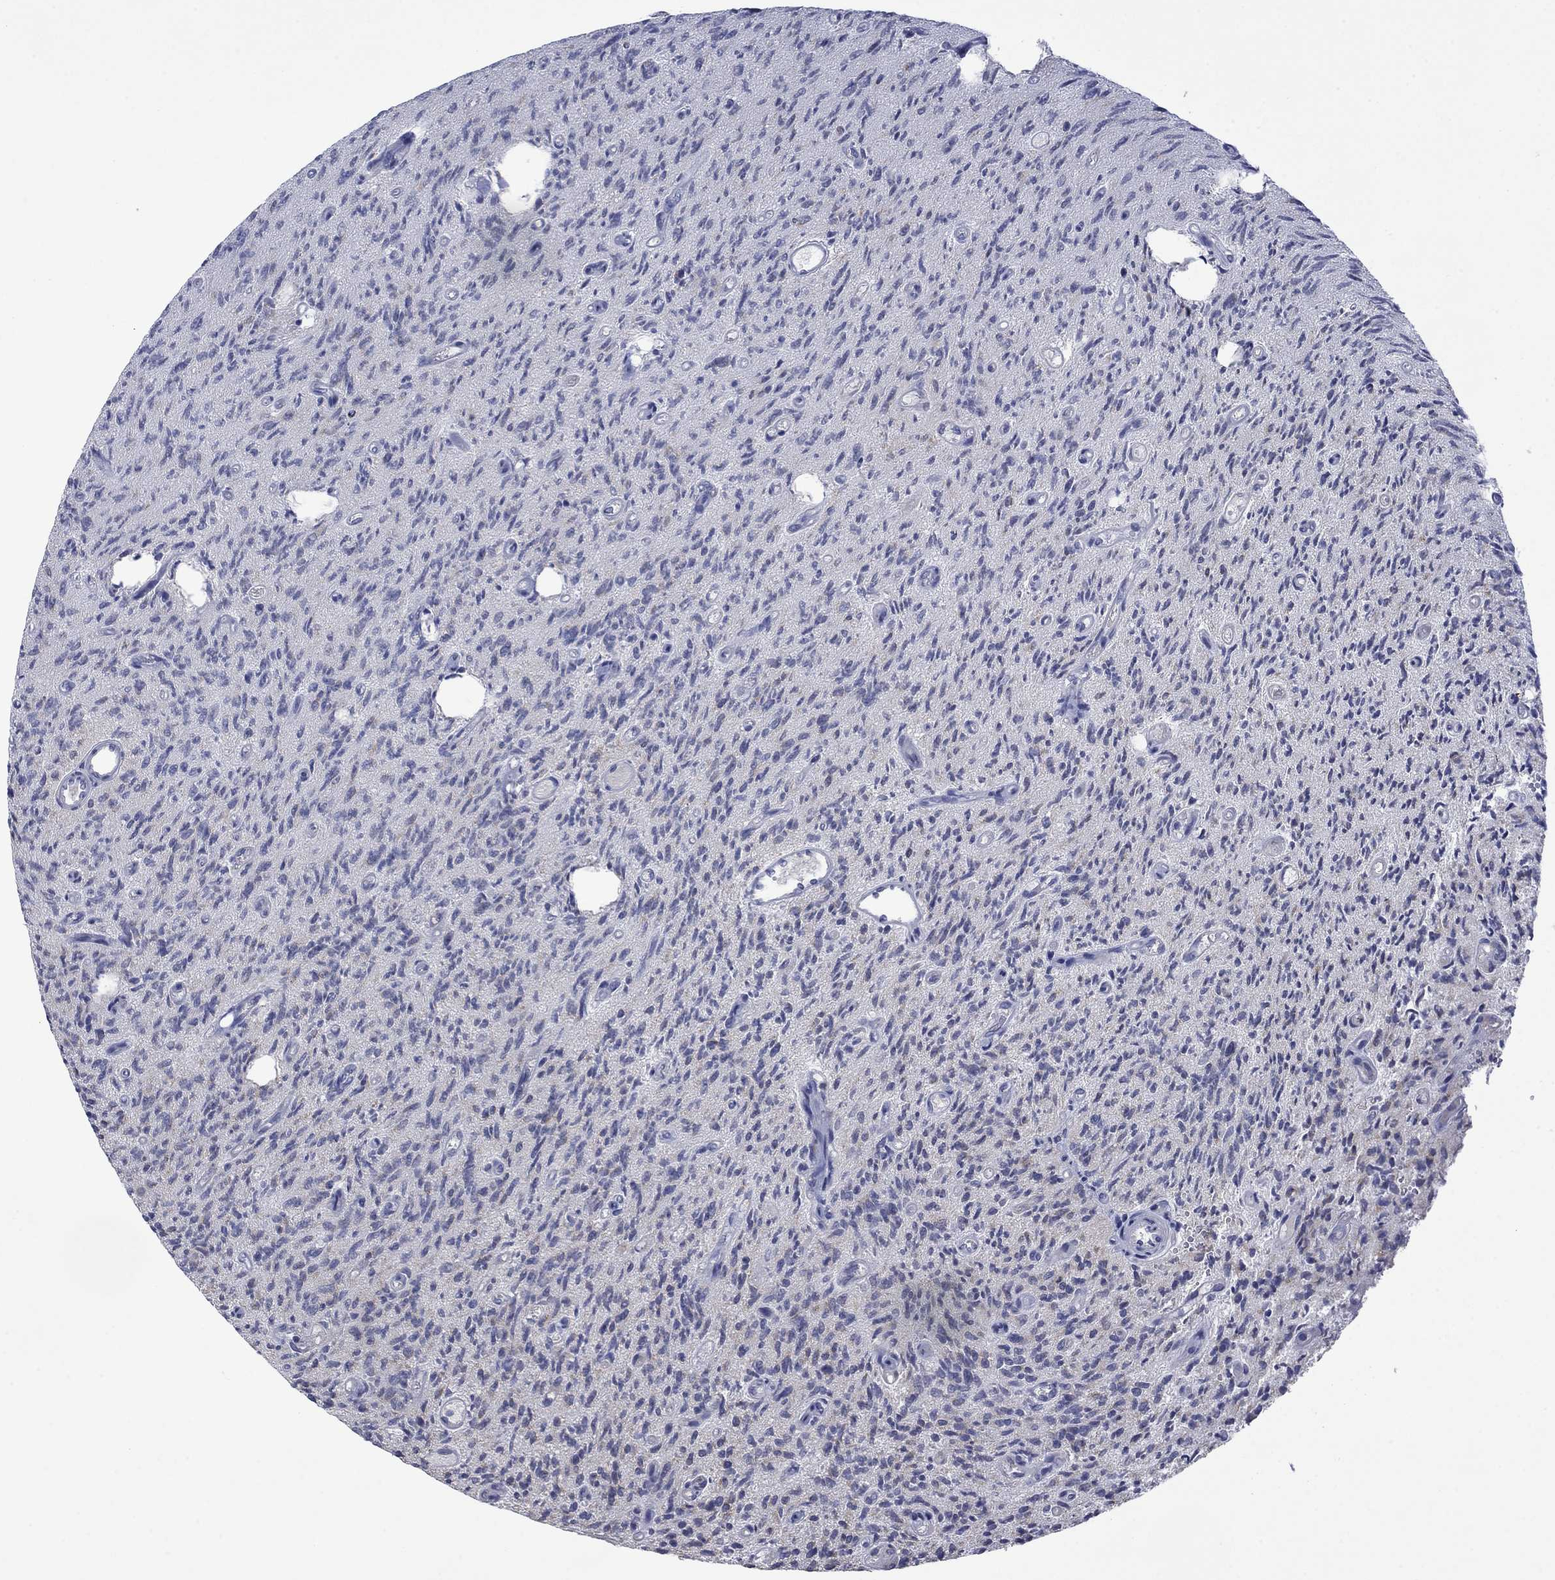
{"staining": {"intensity": "moderate", "quantity": "<25%", "location": "cytoplasmic/membranous"}, "tissue": "glioma", "cell_type": "Tumor cells", "image_type": "cancer", "snomed": [{"axis": "morphology", "description": "Glioma, malignant, High grade"}, {"axis": "topography", "description": "Brain"}], "caption": "IHC (DAB (3,3'-diaminobenzidine)) staining of human glioma displays moderate cytoplasmic/membranous protein staining in about <25% of tumor cells.", "gene": "FURIN", "patient": {"sex": "male", "age": 64}}